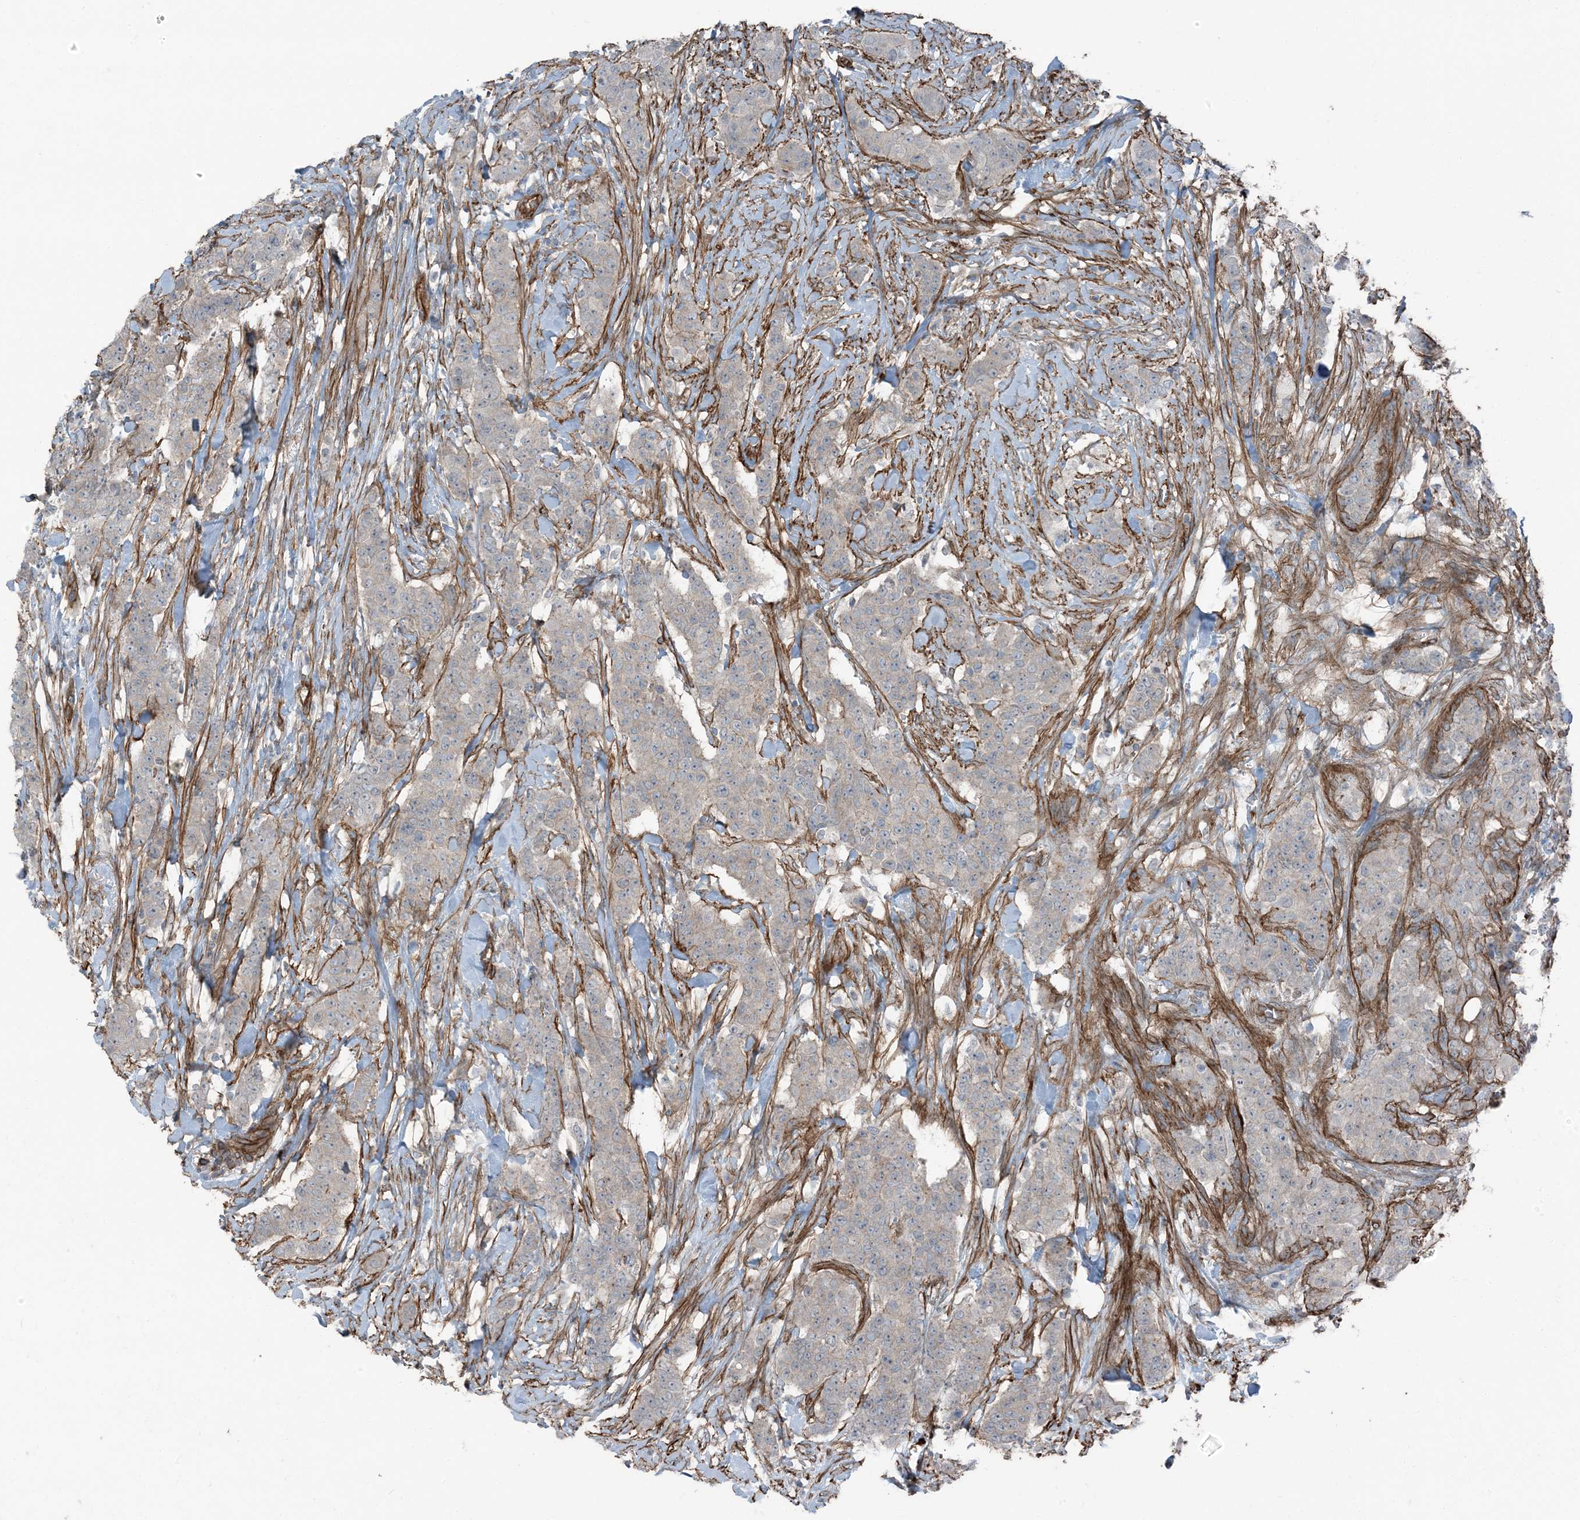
{"staining": {"intensity": "negative", "quantity": "none", "location": "none"}, "tissue": "breast cancer", "cell_type": "Tumor cells", "image_type": "cancer", "snomed": [{"axis": "morphology", "description": "Duct carcinoma"}, {"axis": "topography", "description": "Breast"}], "caption": "An immunohistochemistry (IHC) histopathology image of breast cancer is shown. There is no staining in tumor cells of breast cancer.", "gene": "ZFP90", "patient": {"sex": "female", "age": 40}}